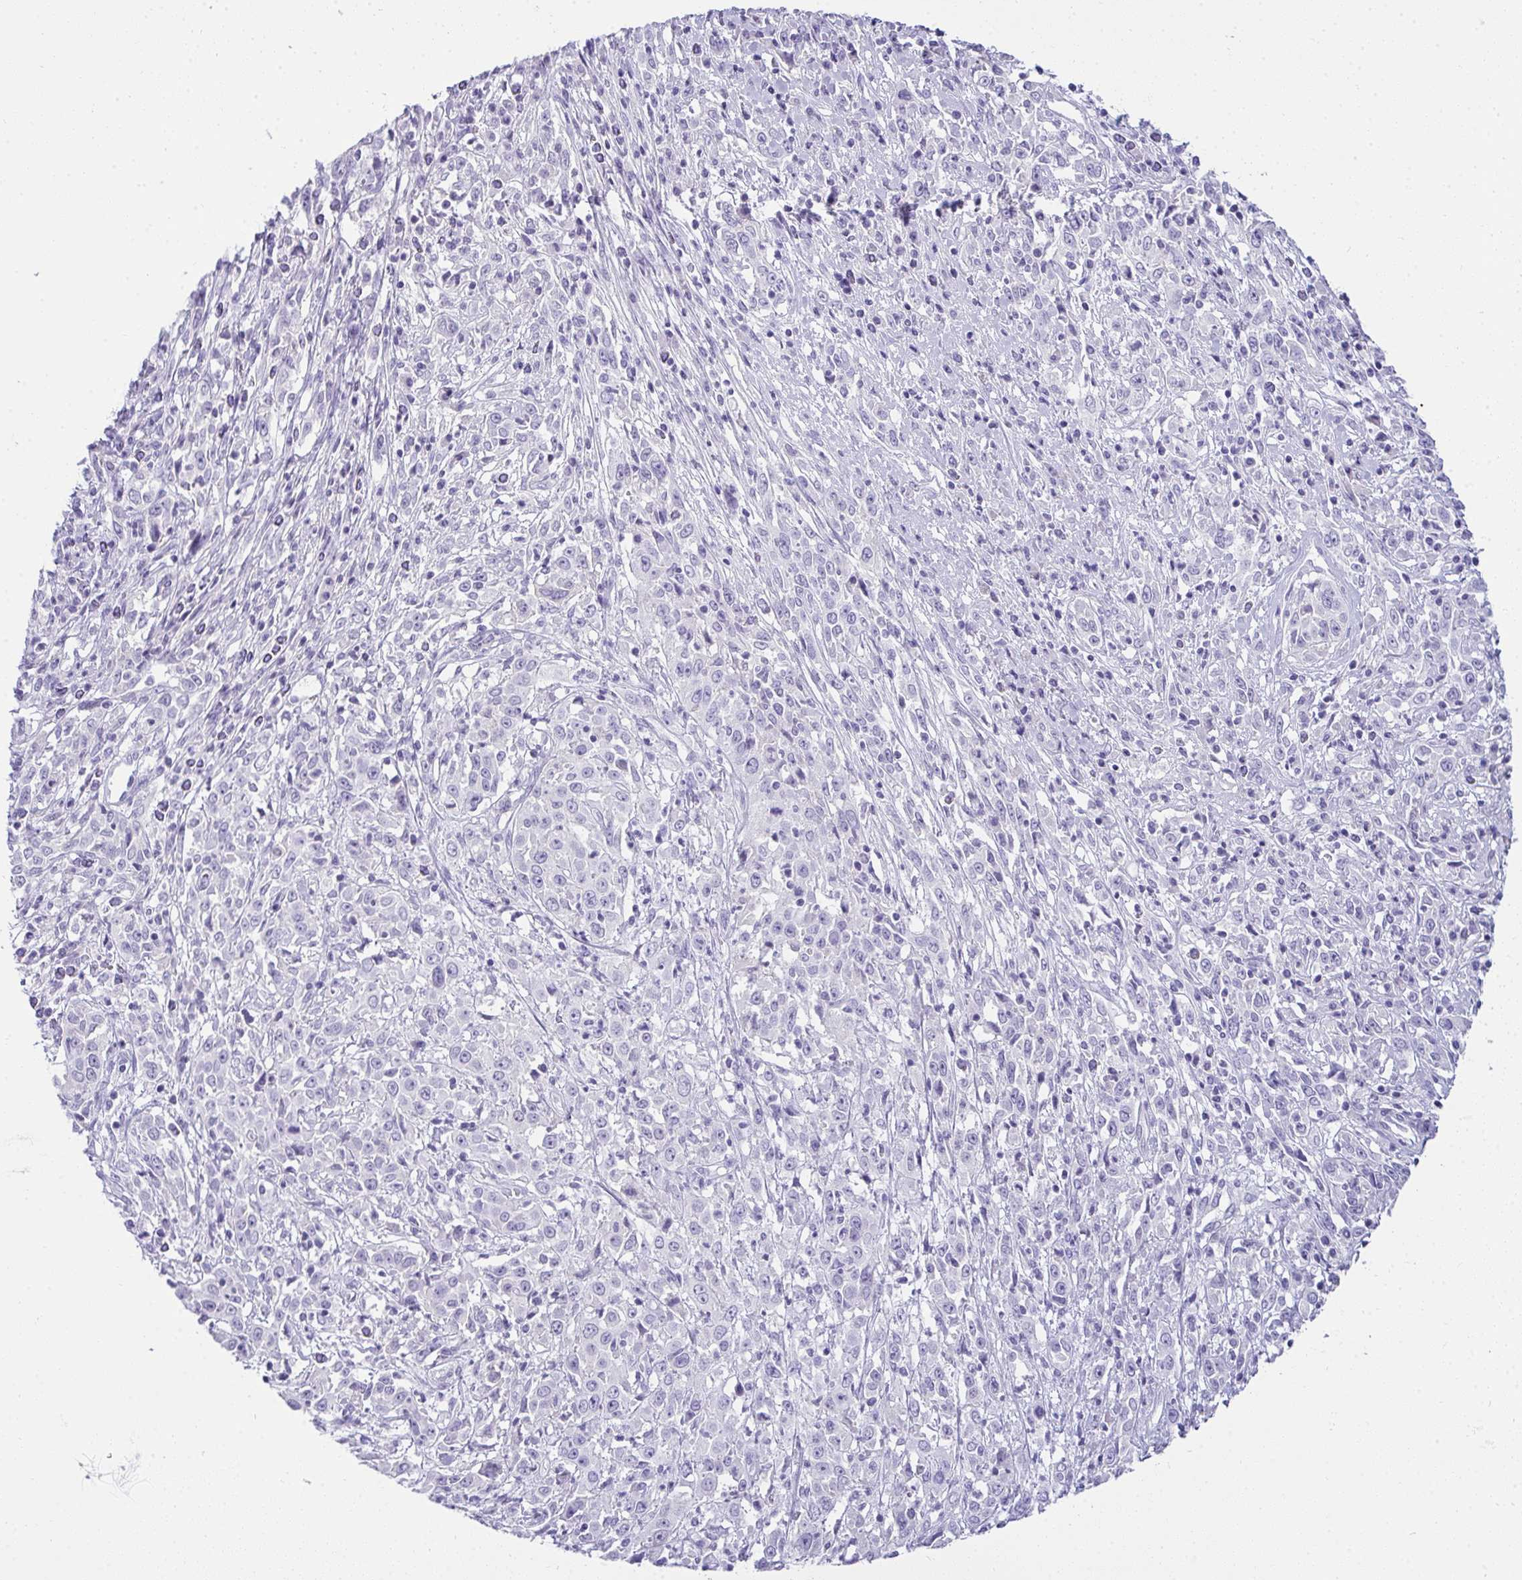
{"staining": {"intensity": "negative", "quantity": "none", "location": "none"}, "tissue": "cervical cancer", "cell_type": "Tumor cells", "image_type": "cancer", "snomed": [{"axis": "morphology", "description": "Adenocarcinoma, NOS"}, {"axis": "topography", "description": "Cervix"}], "caption": "An IHC image of cervical cancer is shown. There is no staining in tumor cells of cervical cancer. (DAB (3,3'-diaminobenzidine) IHC, high magnification).", "gene": "HSPB6", "patient": {"sex": "female", "age": 40}}